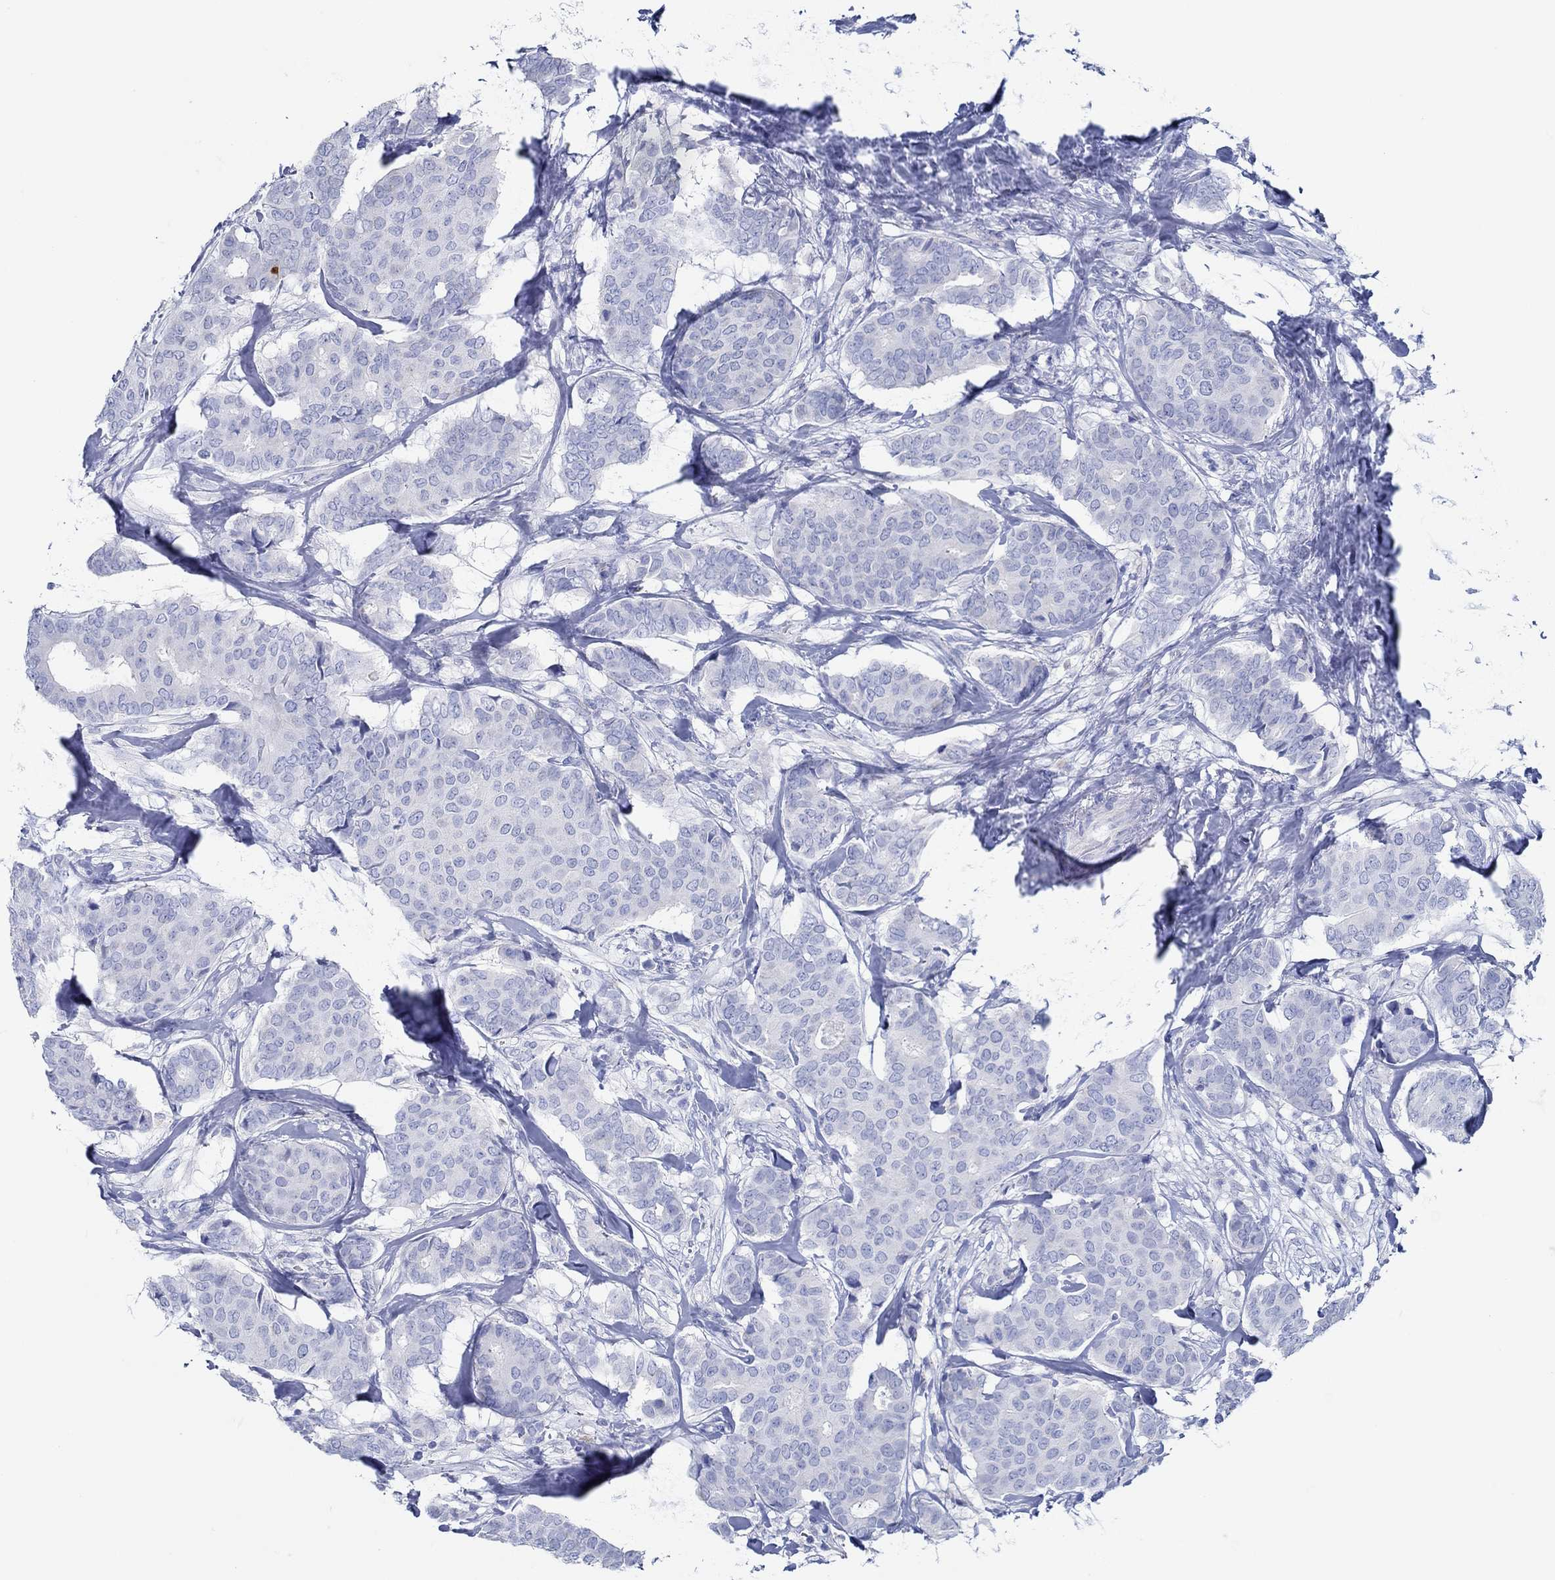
{"staining": {"intensity": "negative", "quantity": "none", "location": "none"}, "tissue": "breast cancer", "cell_type": "Tumor cells", "image_type": "cancer", "snomed": [{"axis": "morphology", "description": "Duct carcinoma"}, {"axis": "topography", "description": "Breast"}], "caption": "There is no significant positivity in tumor cells of breast invasive ductal carcinoma.", "gene": "IGFBP6", "patient": {"sex": "female", "age": 75}}